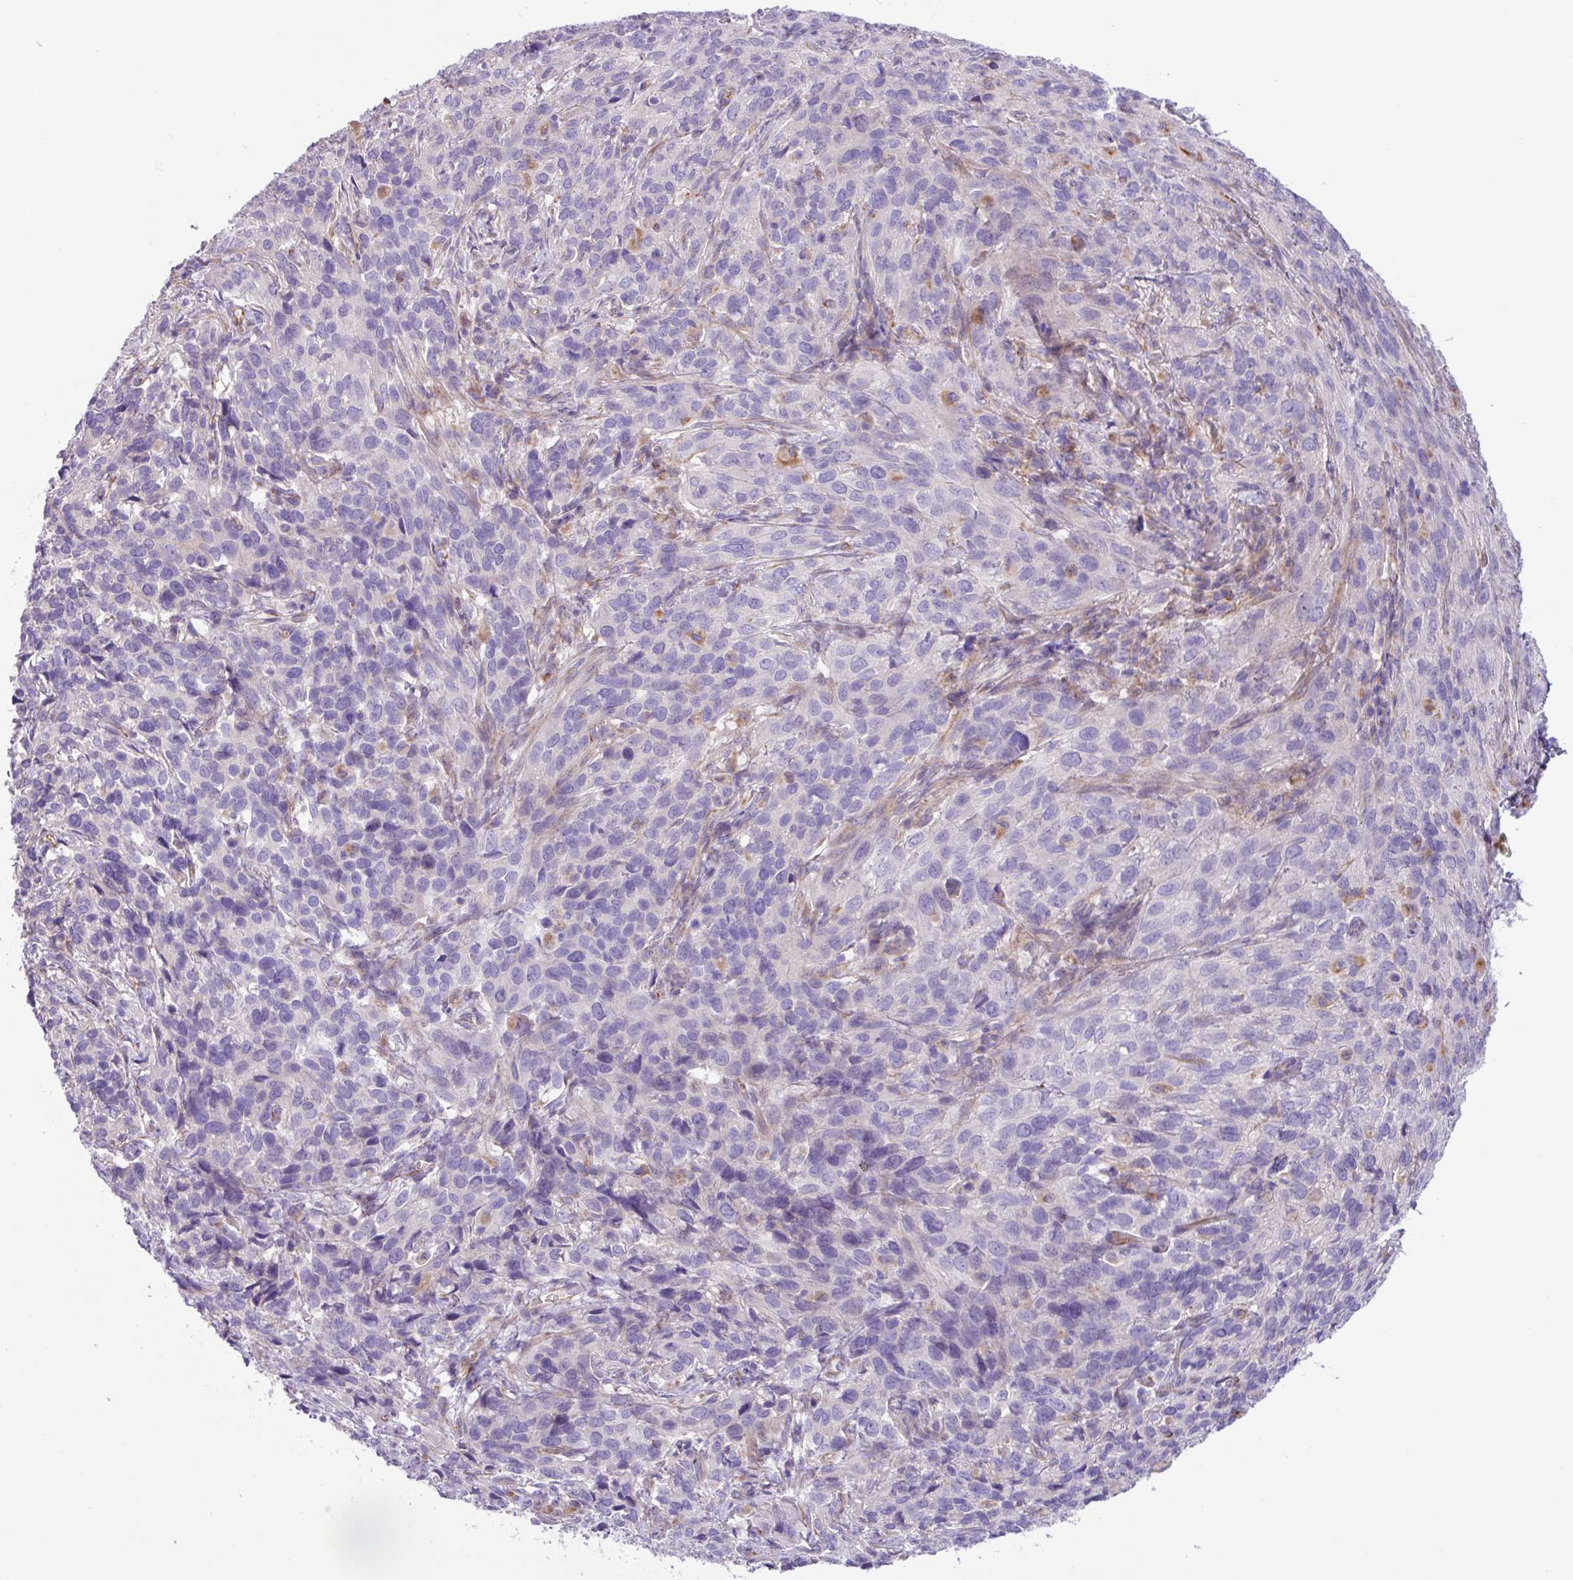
{"staining": {"intensity": "negative", "quantity": "none", "location": "none"}, "tissue": "cervical cancer", "cell_type": "Tumor cells", "image_type": "cancer", "snomed": [{"axis": "morphology", "description": "Squamous cell carcinoma, NOS"}, {"axis": "topography", "description": "Cervix"}], "caption": "Micrograph shows no protein expression in tumor cells of squamous cell carcinoma (cervical) tissue.", "gene": "MRM2", "patient": {"sex": "female", "age": 51}}